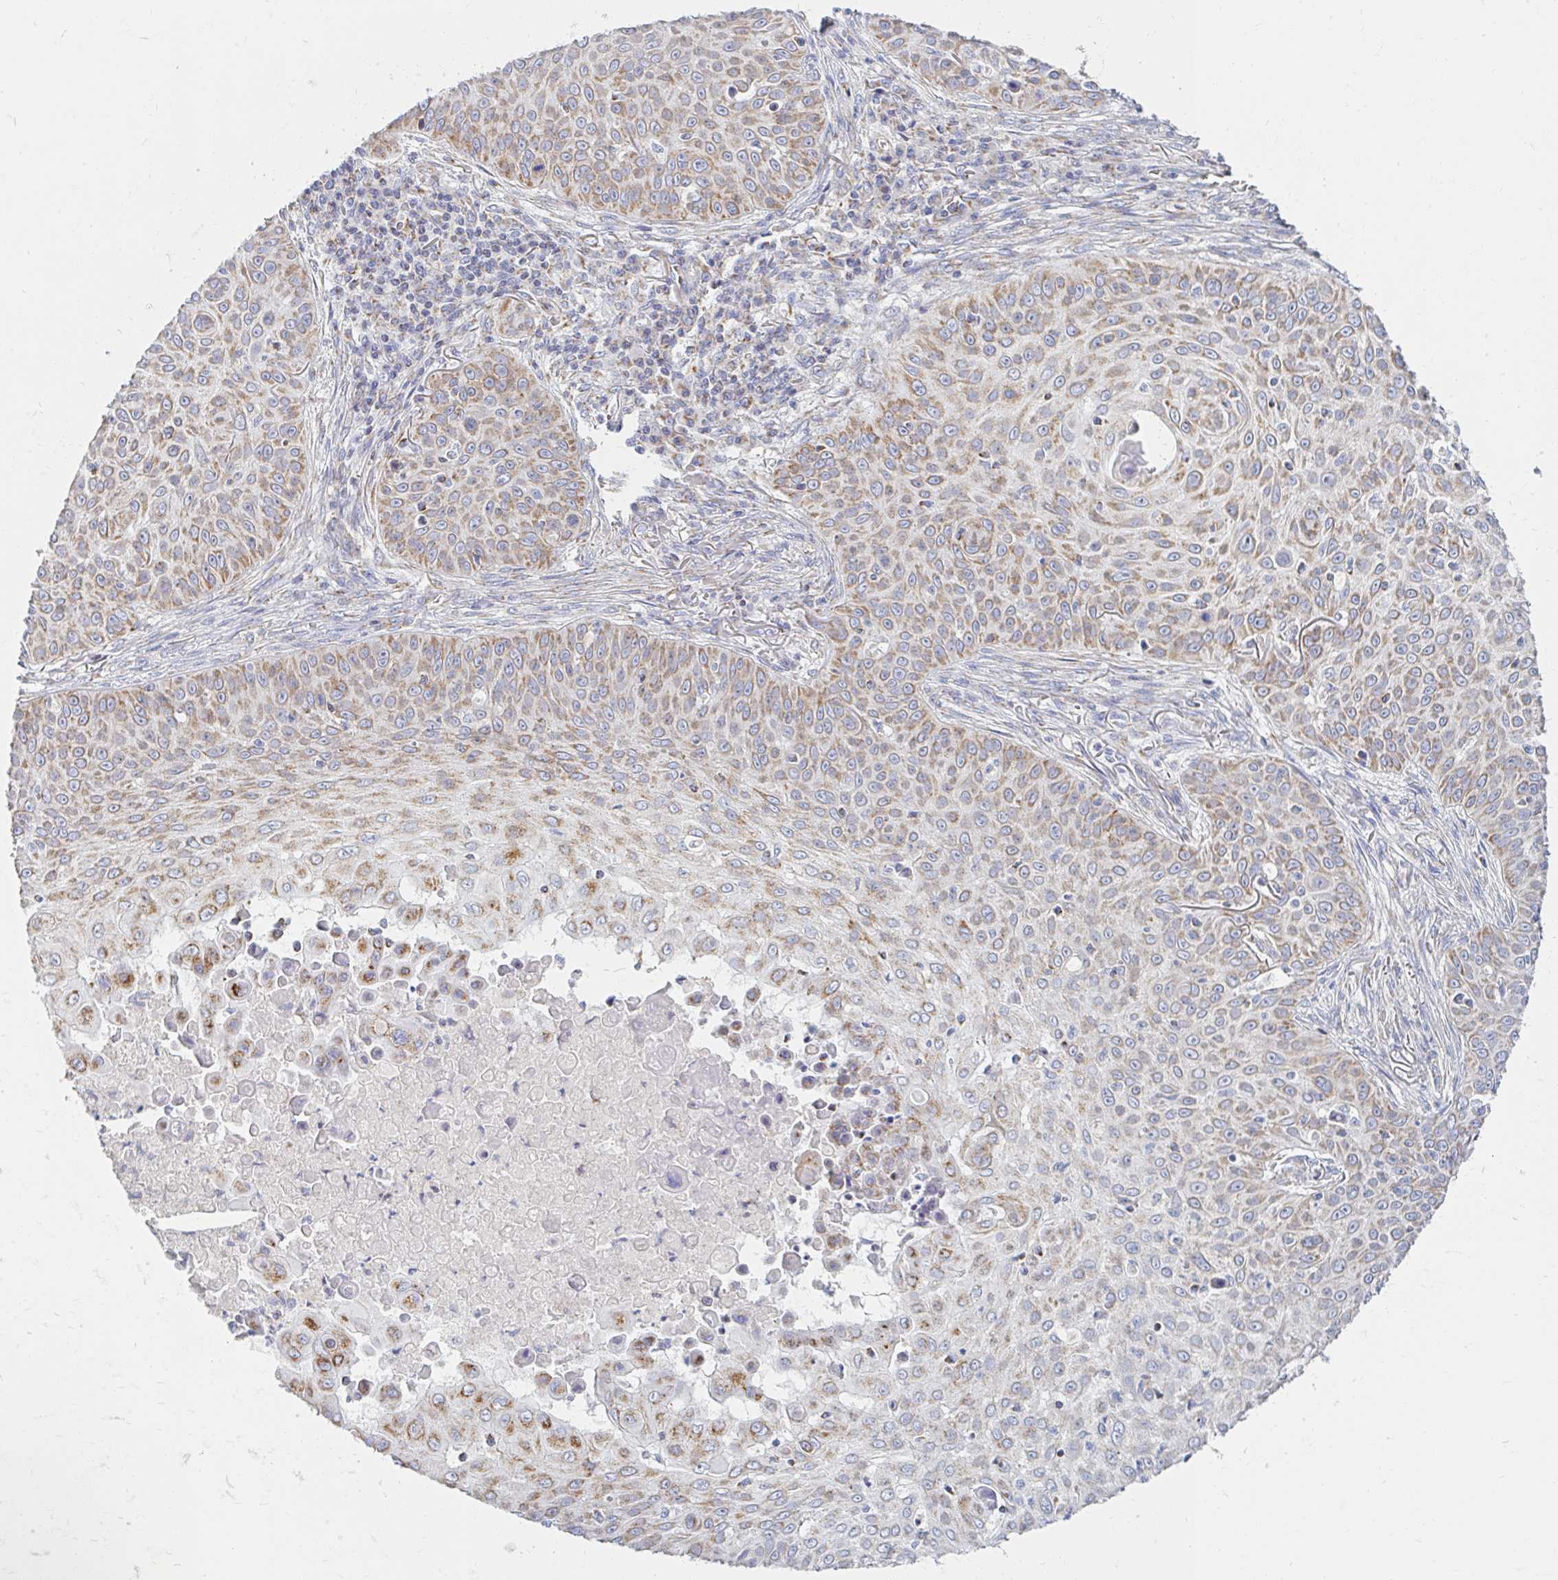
{"staining": {"intensity": "moderate", "quantity": ">75%", "location": "cytoplasmic/membranous"}, "tissue": "skin cancer", "cell_type": "Tumor cells", "image_type": "cancer", "snomed": [{"axis": "morphology", "description": "Squamous cell carcinoma, NOS"}, {"axis": "topography", "description": "Skin"}], "caption": "Skin squamous cell carcinoma tissue demonstrates moderate cytoplasmic/membranous positivity in approximately >75% of tumor cells, visualized by immunohistochemistry.", "gene": "MAVS", "patient": {"sex": "male", "age": 82}}